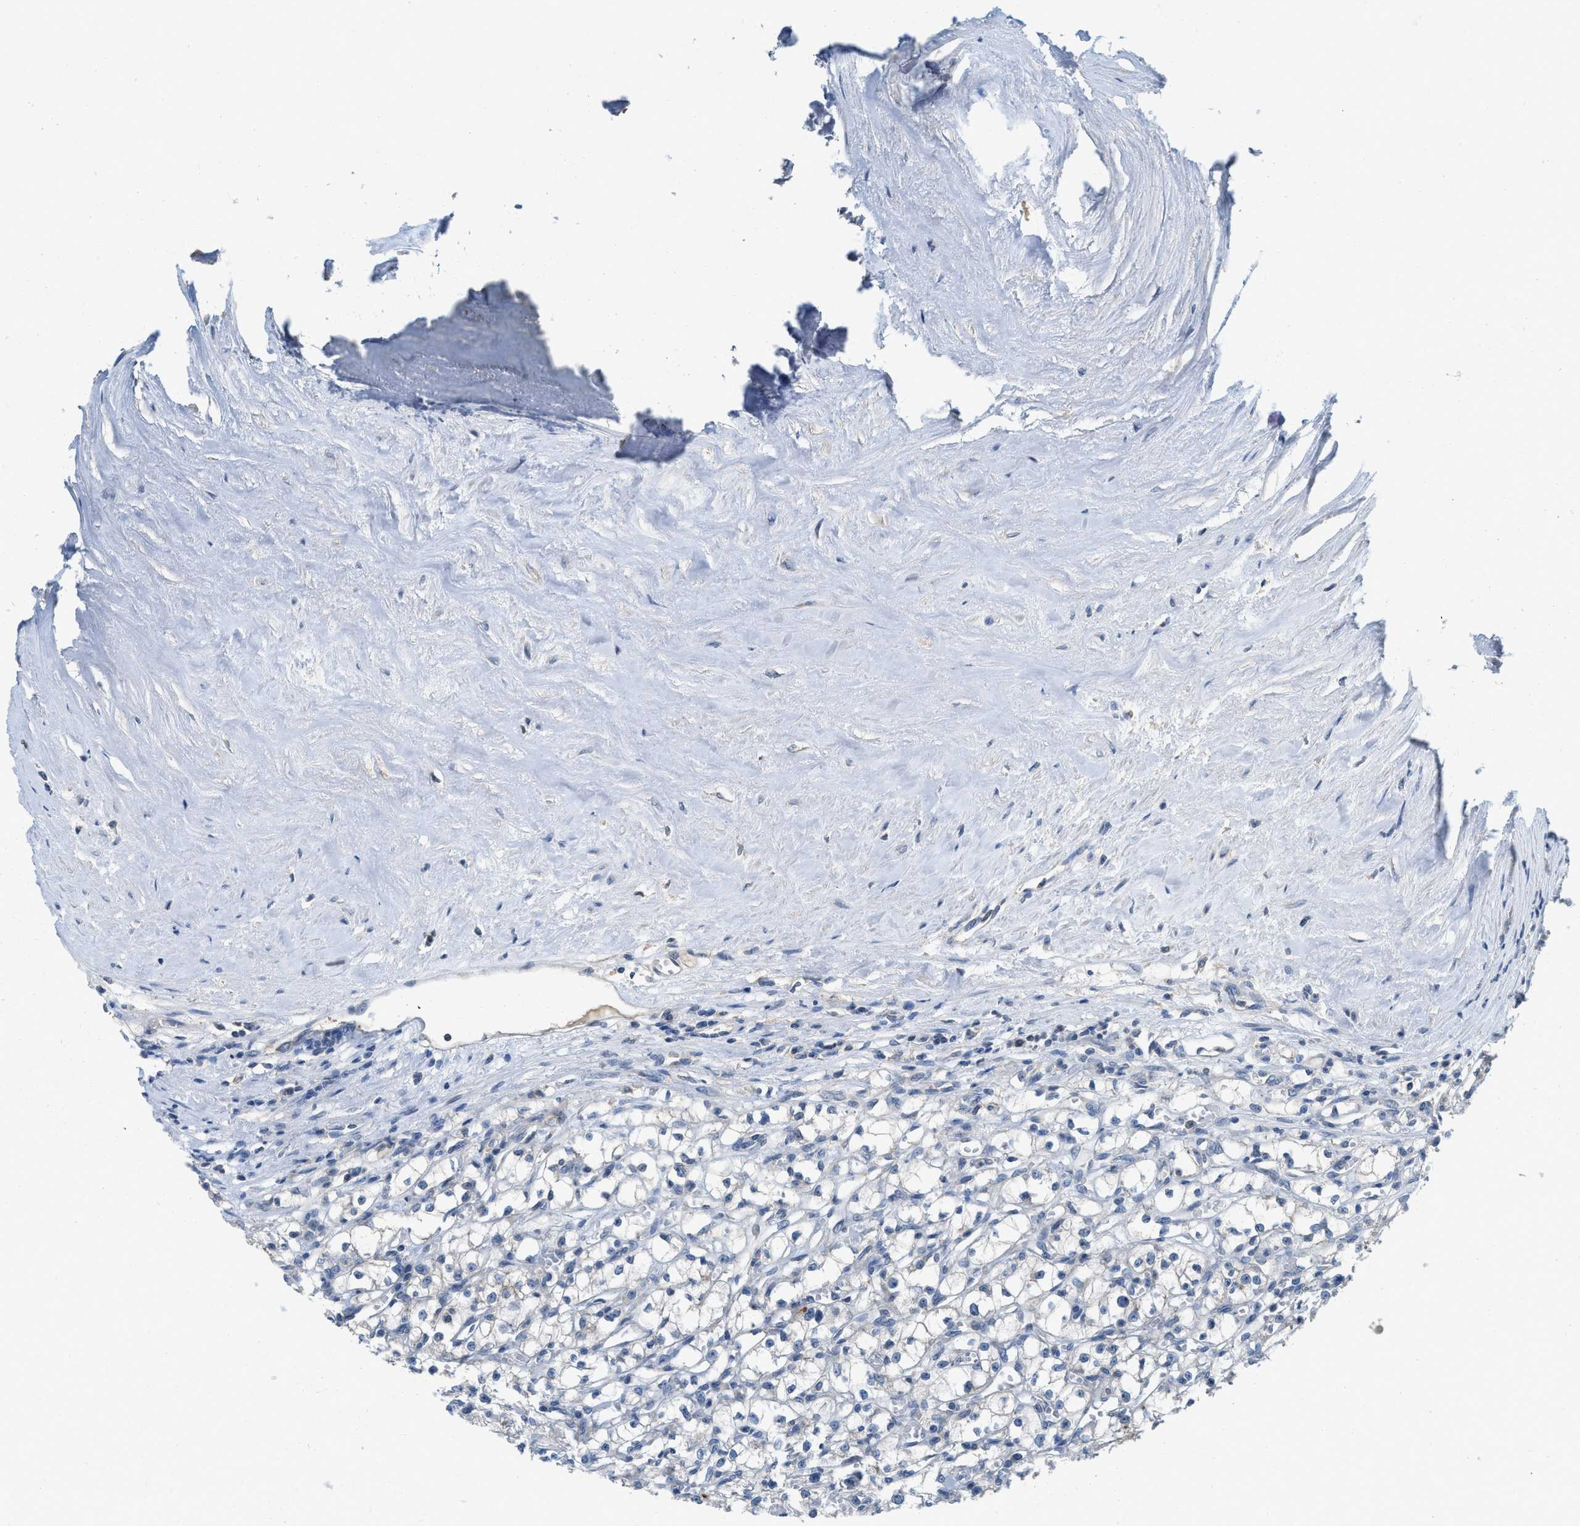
{"staining": {"intensity": "negative", "quantity": "none", "location": "none"}, "tissue": "renal cancer", "cell_type": "Tumor cells", "image_type": "cancer", "snomed": [{"axis": "morphology", "description": "Adenocarcinoma, NOS"}, {"axis": "topography", "description": "Kidney"}], "caption": "Human adenocarcinoma (renal) stained for a protein using immunohistochemistry (IHC) exhibits no expression in tumor cells.", "gene": "MIS18A", "patient": {"sex": "male", "age": 56}}